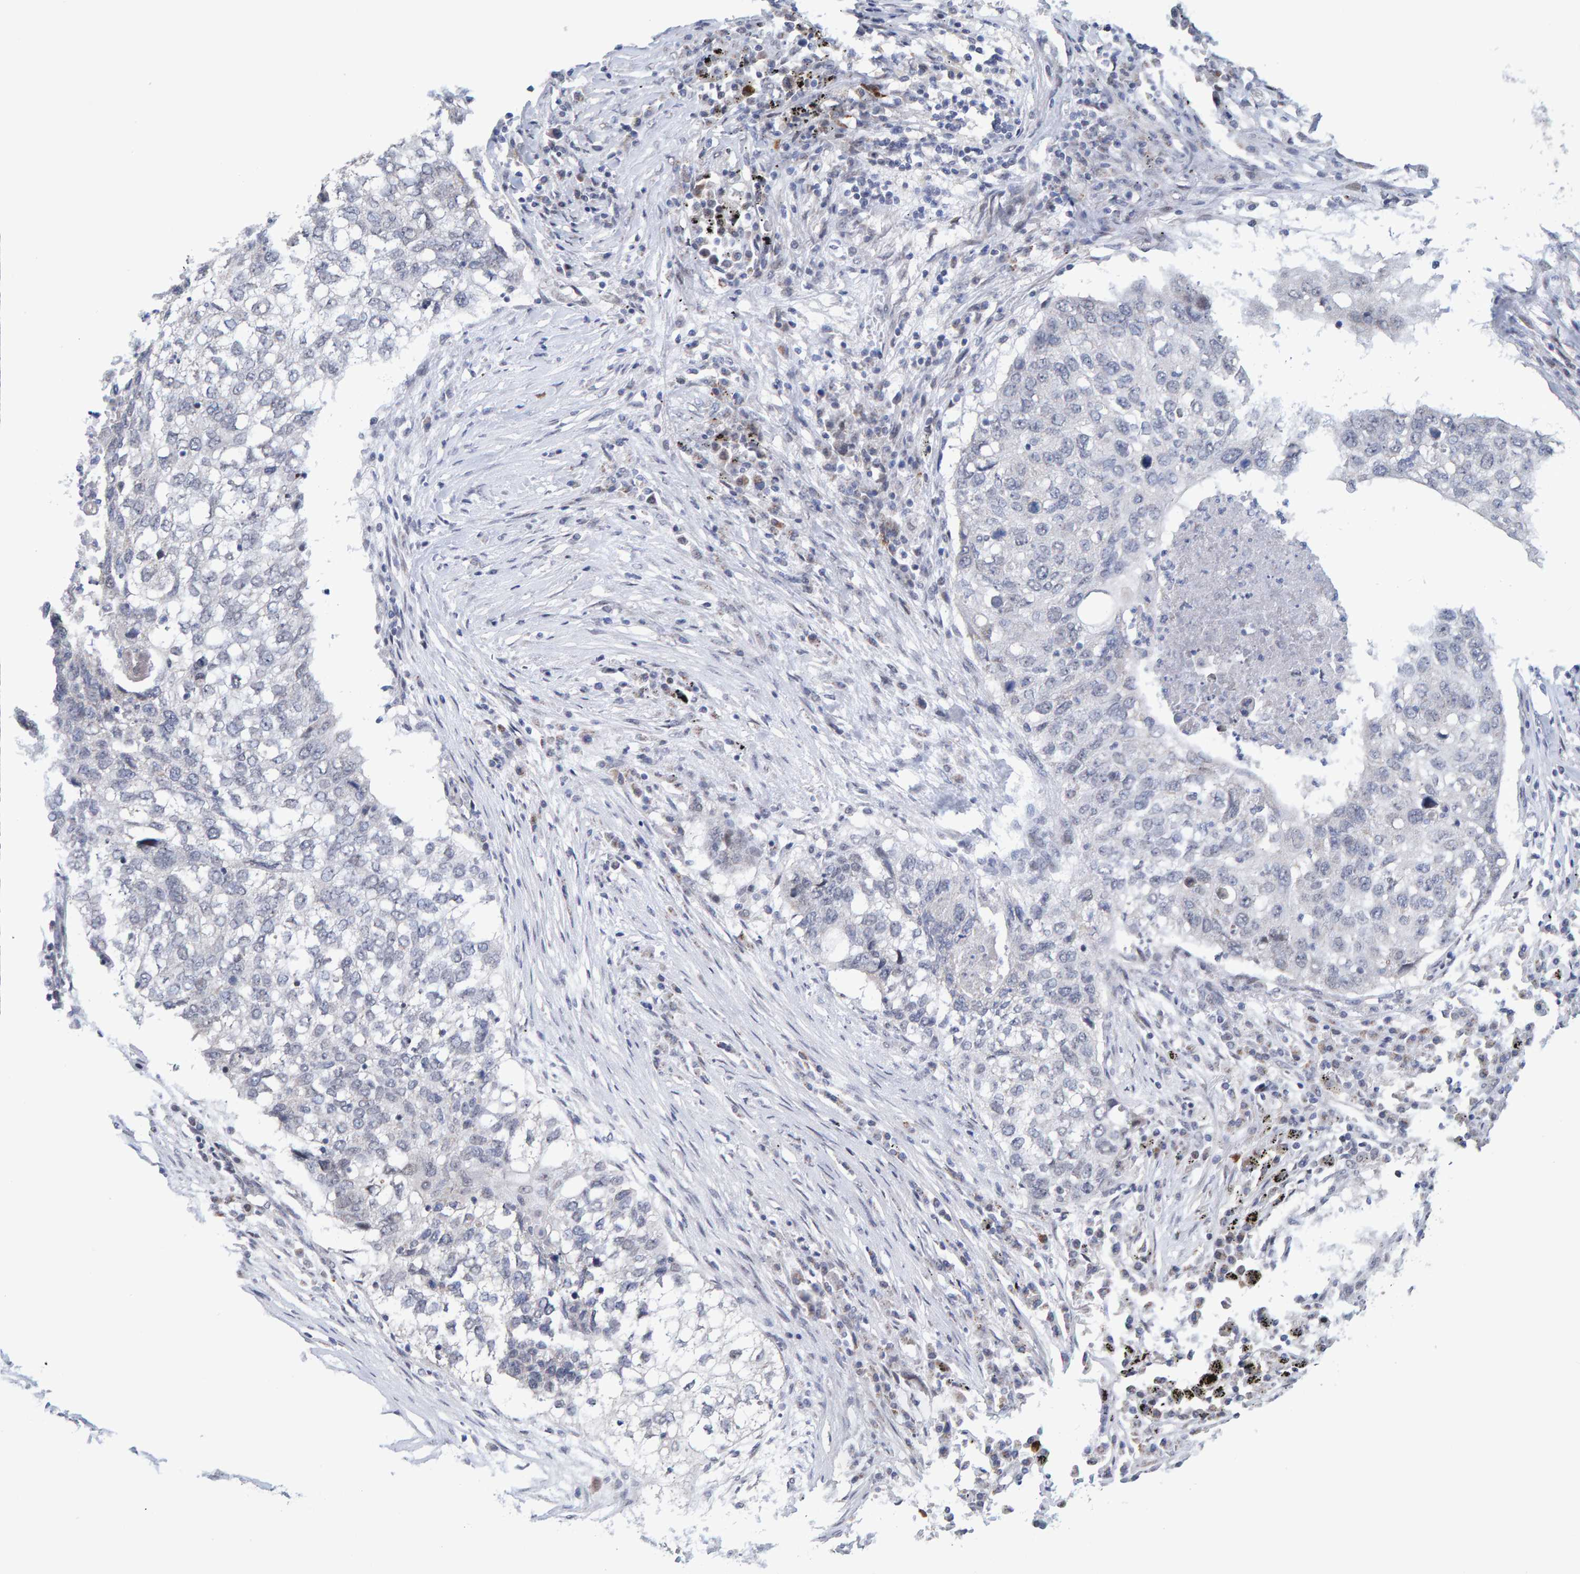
{"staining": {"intensity": "negative", "quantity": "none", "location": "none"}, "tissue": "lung cancer", "cell_type": "Tumor cells", "image_type": "cancer", "snomed": [{"axis": "morphology", "description": "Squamous cell carcinoma, NOS"}, {"axis": "topography", "description": "Lung"}], "caption": "Protein analysis of squamous cell carcinoma (lung) reveals no significant staining in tumor cells. (Stains: DAB (3,3'-diaminobenzidine) immunohistochemistry (IHC) with hematoxylin counter stain, Microscopy: brightfield microscopy at high magnification).", "gene": "USP43", "patient": {"sex": "female", "age": 63}}